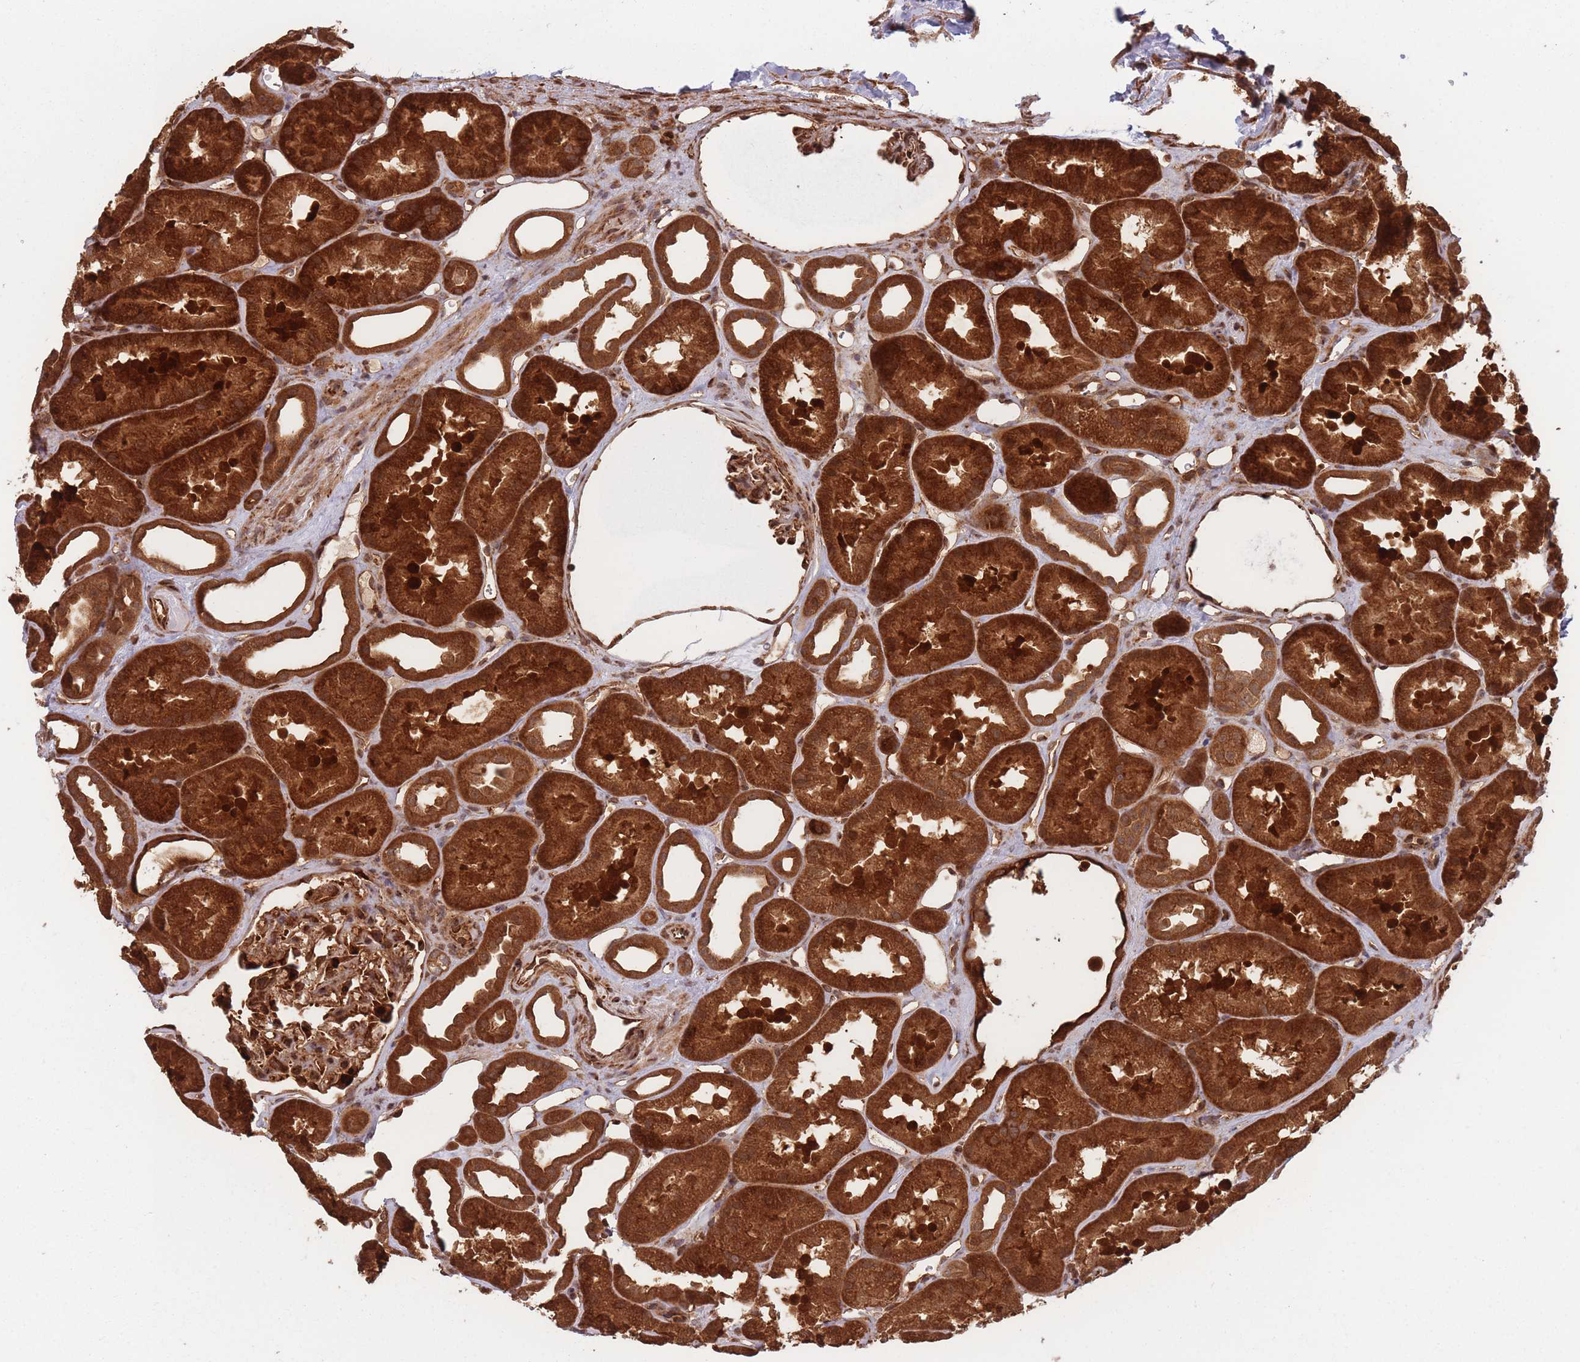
{"staining": {"intensity": "strong", "quantity": ">75%", "location": "cytoplasmic/membranous"}, "tissue": "kidney", "cell_type": "Cells in glomeruli", "image_type": "normal", "snomed": [{"axis": "morphology", "description": "Normal tissue, NOS"}, {"axis": "topography", "description": "Kidney"}], "caption": "The histopathology image exhibits a brown stain indicating the presence of a protein in the cytoplasmic/membranous of cells in glomeruli in kidney. Ihc stains the protein of interest in brown and the nuclei are stained blue.", "gene": "PODXL2", "patient": {"sex": "male", "age": 61}}